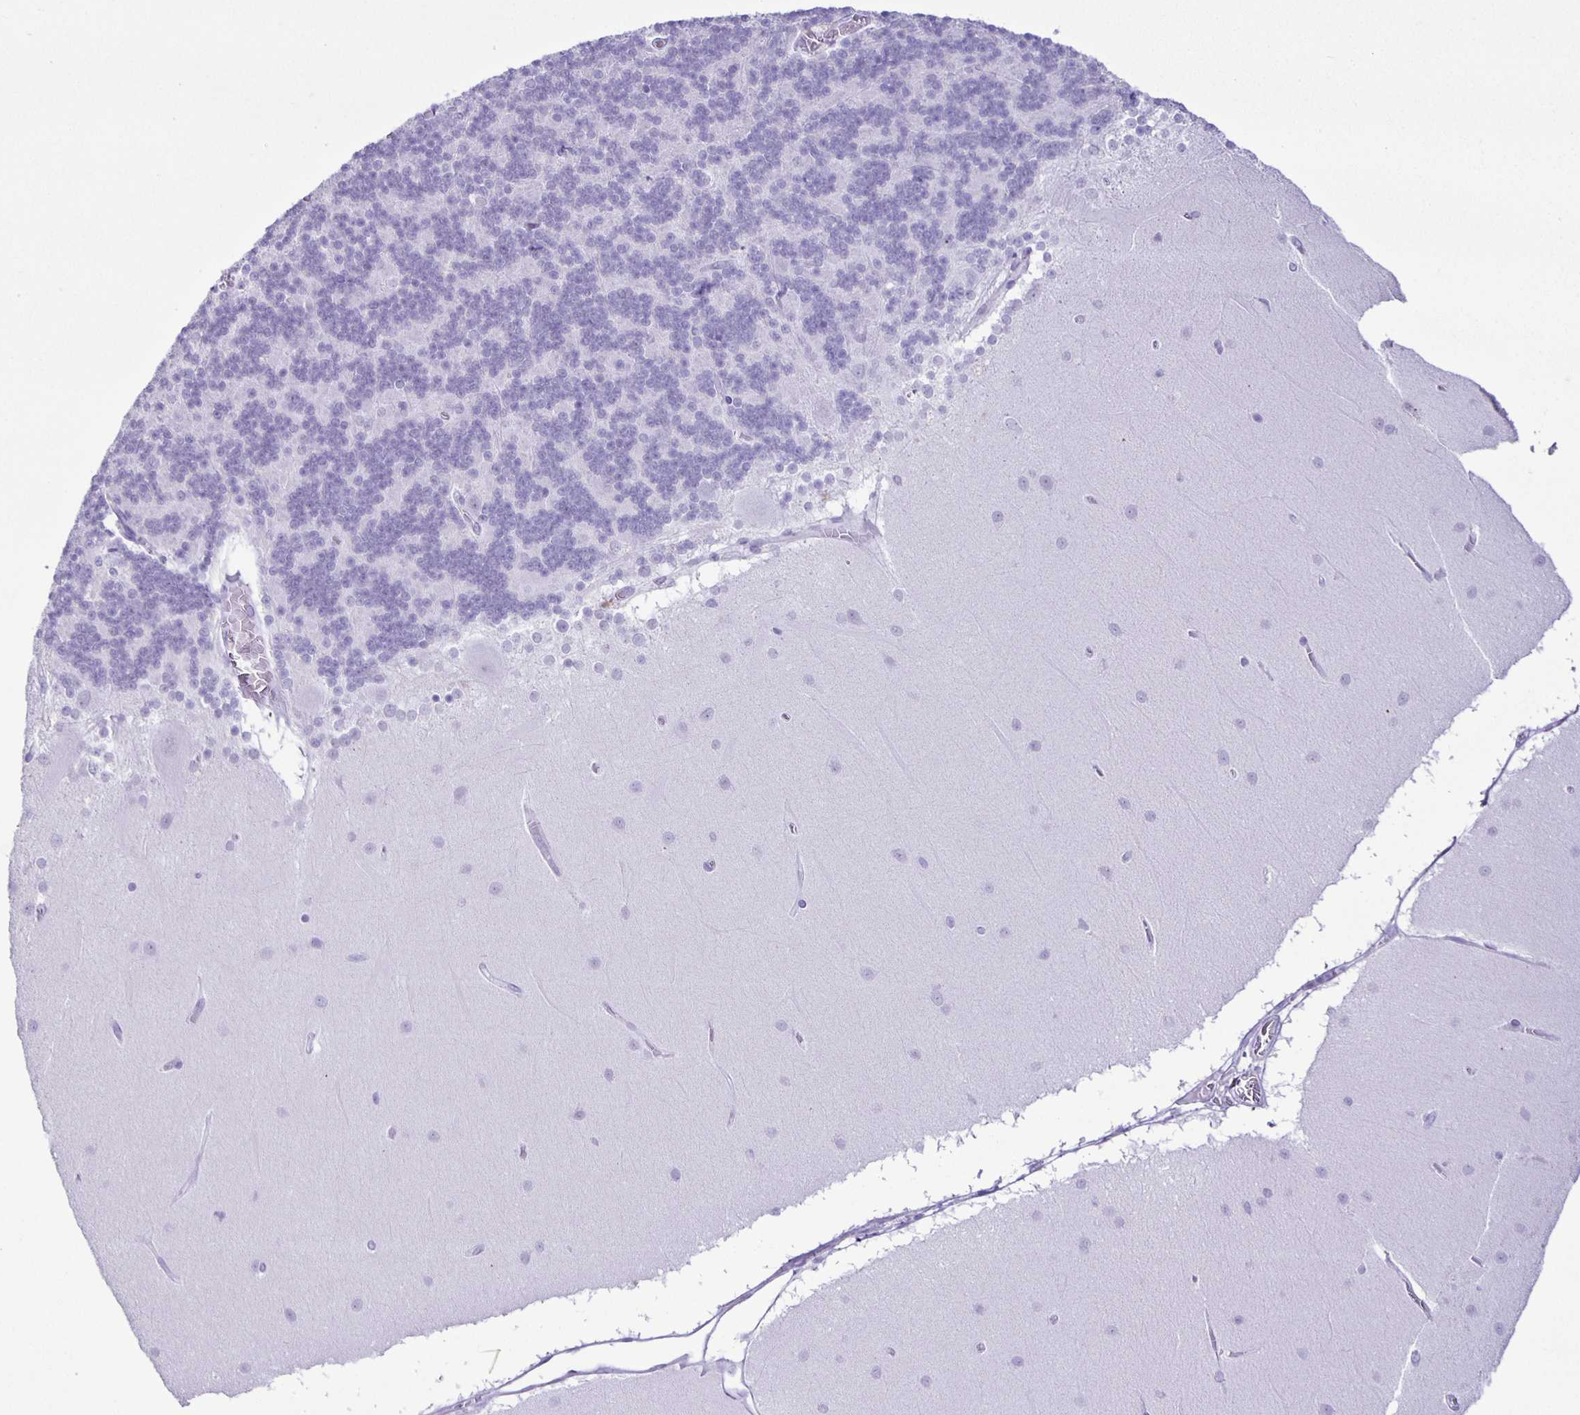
{"staining": {"intensity": "negative", "quantity": "none", "location": "none"}, "tissue": "cerebellum", "cell_type": "Cells in granular layer", "image_type": "normal", "snomed": [{"axis": "morphology", "description": "Normal tissue, NOS"}, {"axis": "topography", "description": "Cerebellum"}], "caption": "Immunohistochemistry of normal human cerebellum shows no positivity in cells in granular layer.", "gene": "EZHIP", "patient": {"sex": "female", "age": 54}}